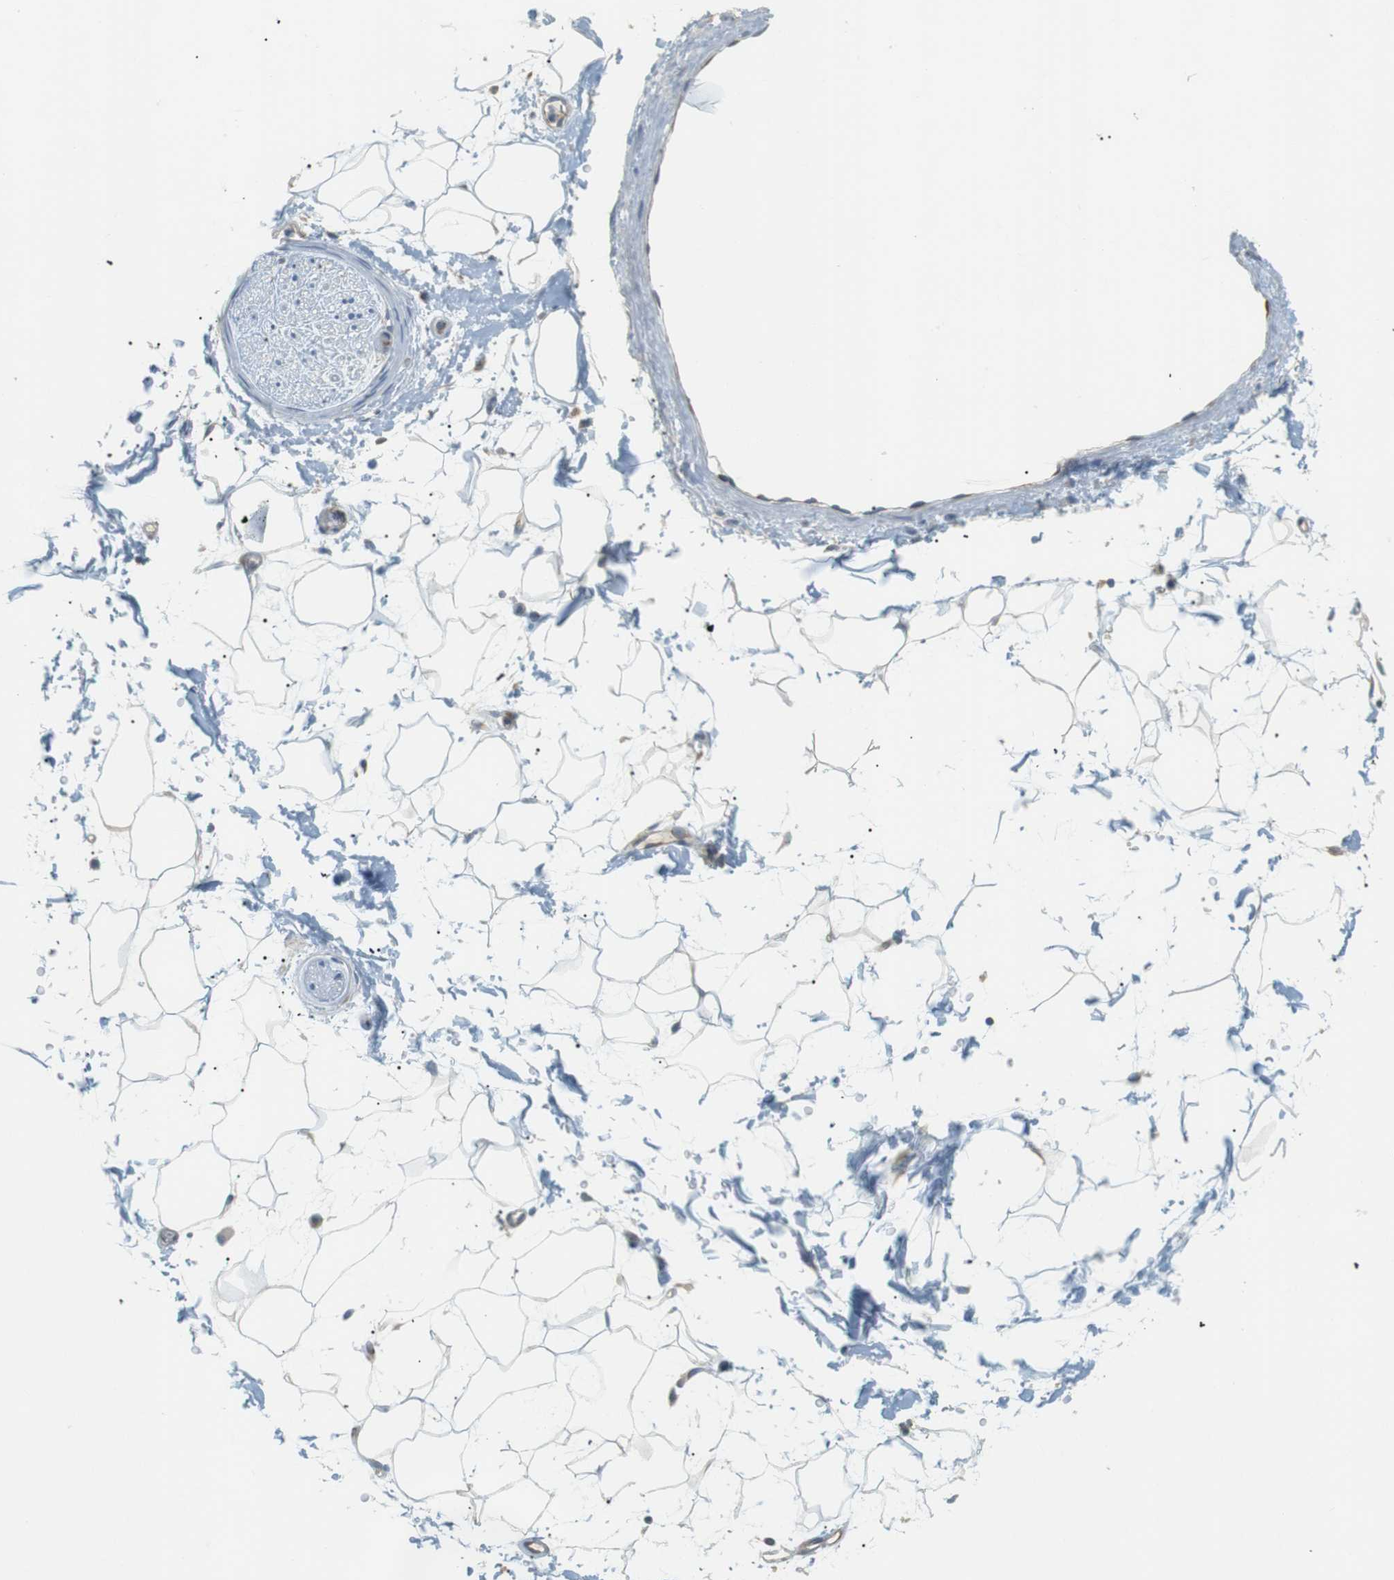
{"staining": {"intensity": "negative", "quantity": "none", "location": "none"}, "tissue": "adipose tissue", "cell_type": "Adipocytes", "image_type": "normal", "snomed": [{"axis": "morphology", "description": "Normal tissue, NOS"}, {"axis": "topography", "description": "Soft tissue"}], "caption": "The photomicrograph demonstrates no staining of adipocytes in benign adipose tissue. Brightfield microscopy of immunohistochemistry stained with DAB (3,3'-diaminobenzidine) (brown) and hematoxylin (blue), captured at high magnification.", "gene": "TMEM200A", "patient": {"sex": "male", "age": 72}}